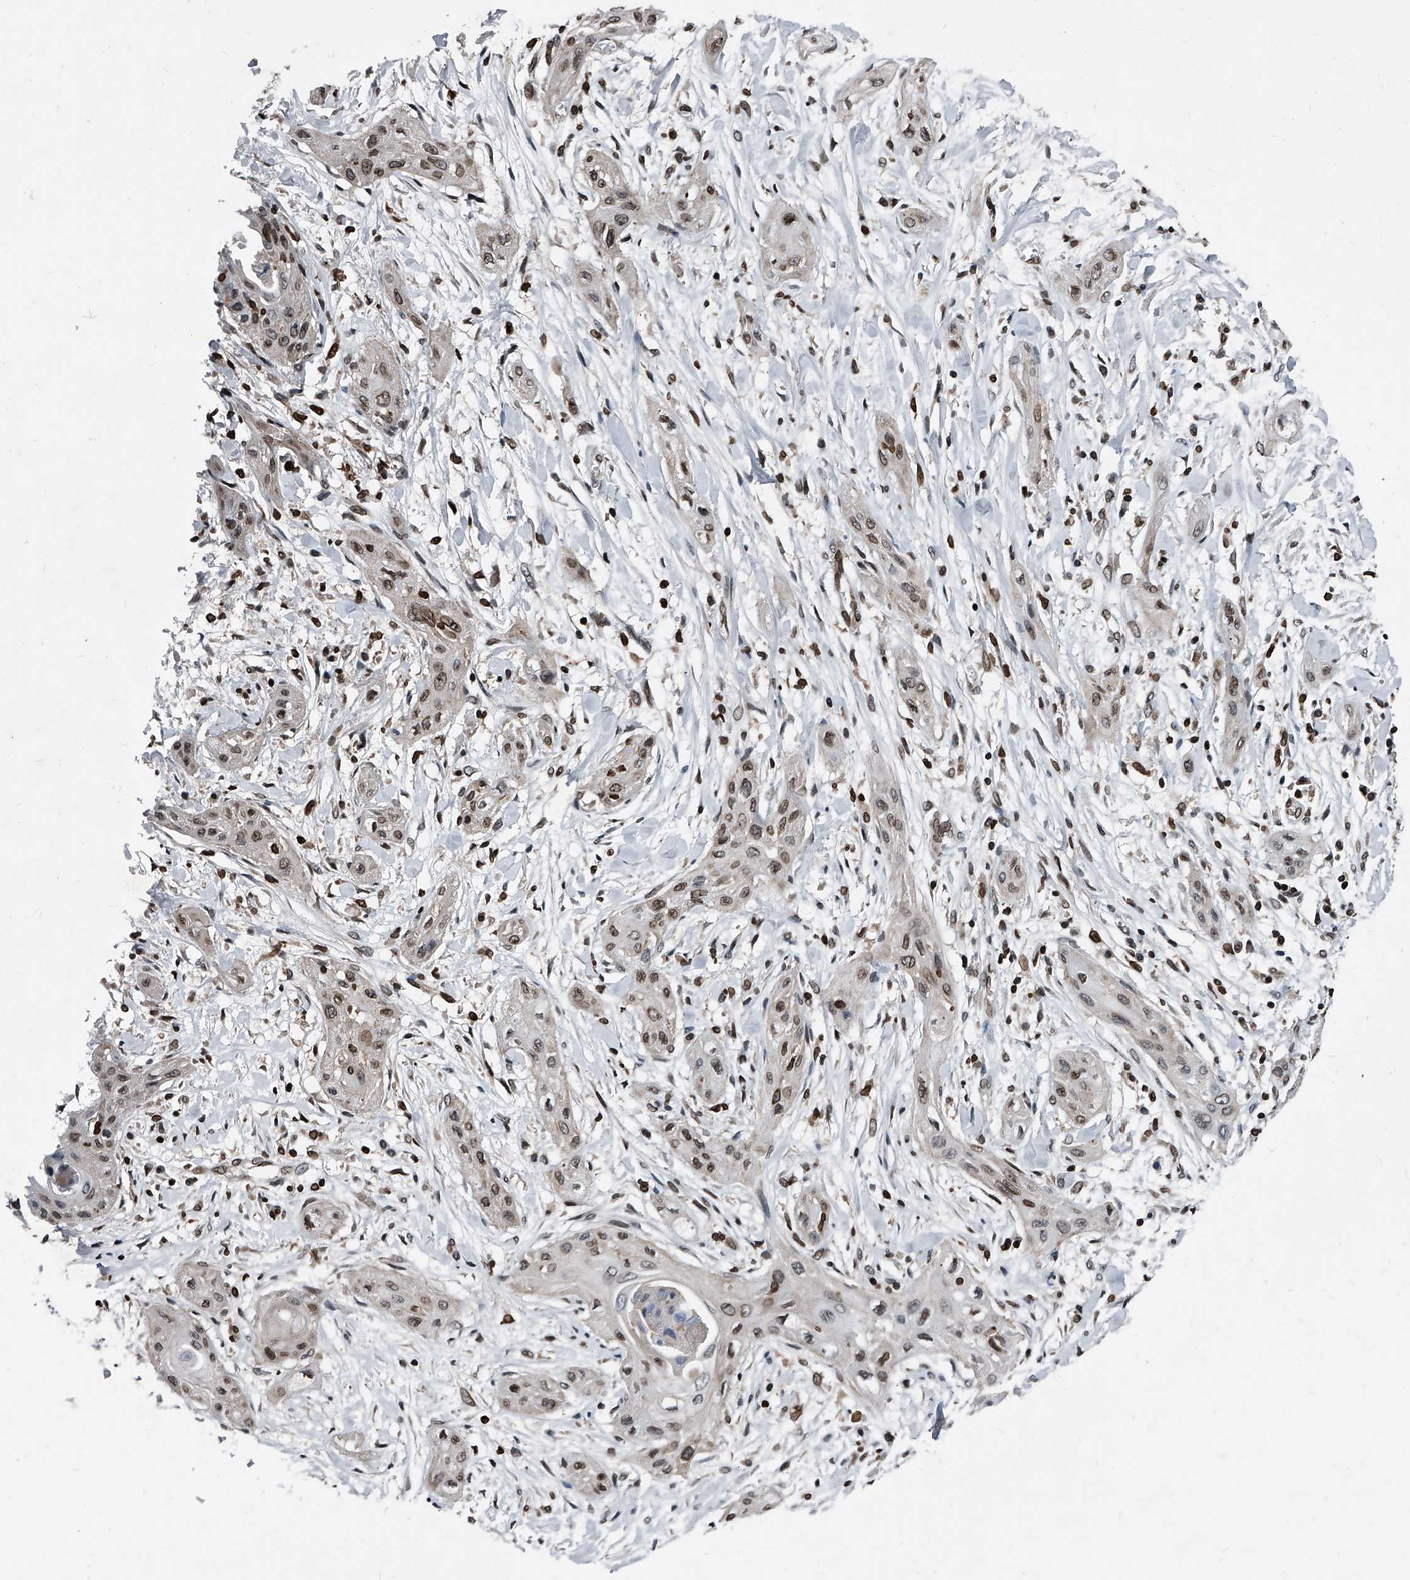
{"staining": {"intensity": "moderate", "quantity": "25%-75%", "location": "nuclear"}, "tissue": "lung cancer", "cell_type": "Tumor cells", "image_type": "cancer", "snomed": [{"axis": "morphology", "description": "Squamous cell carcinoma, NOS"}, {"axis": "topography", "description": "Lung"}], "caption": "IHC staining of lung cancer (squamous cell carcinoma), which reveals medium levels of moderate nuclear staining in about 25%-75% of tumor cells indicating moderate nuclear protein positivity. The staining was performed using DAB (3,3'-diaminobenzidine) (brown) for protein detection and nuclei were counterstained in hematoxylin (blue).", "gene": "PHF20", "patient": {"sex": "female", "age": 47}}